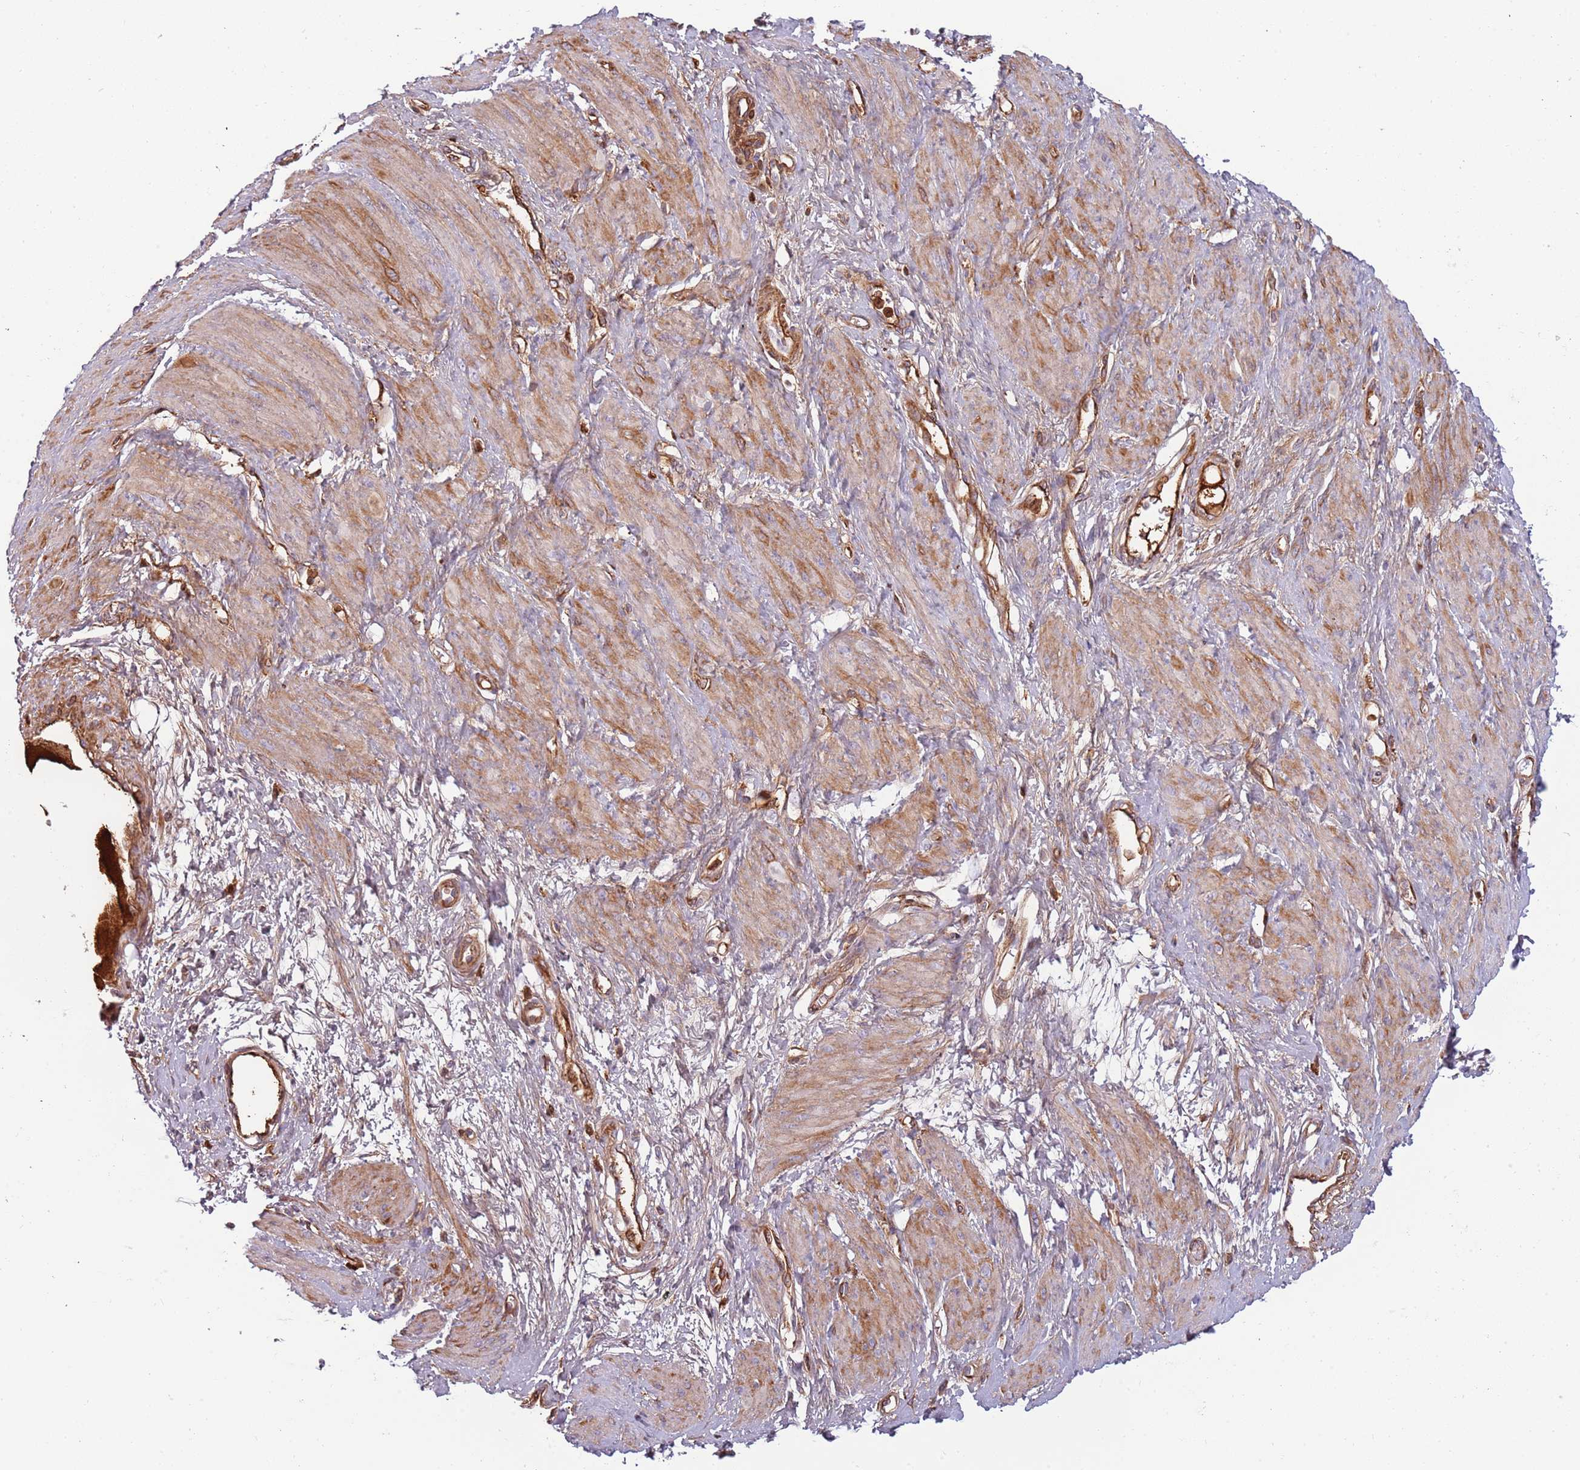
{"staining": {"intensity": "moderate", "quantity": "25%-75%", "location": "cytoplasmic/membranous"}, "tissue": "smooth muscle", "cell_type": "Smooth muscle cells", "image_type": "normal", "snomed": [{"axis": "morphology", "description": "Normal tissue, NOS"}, {"axis": "topography", "description": "Smooth muscle"}, {"axis": "topography", "description": "Uterus"}], "caption": "This image reveals immunohistochemistry staining of unremarkable human smooth muscle, with medium moderate cytoplasmic/membranous staining in about 25%-75% of smooth muscle cells.", "gene": "NADK", "patient": {"sex": "female", "age": 39}}